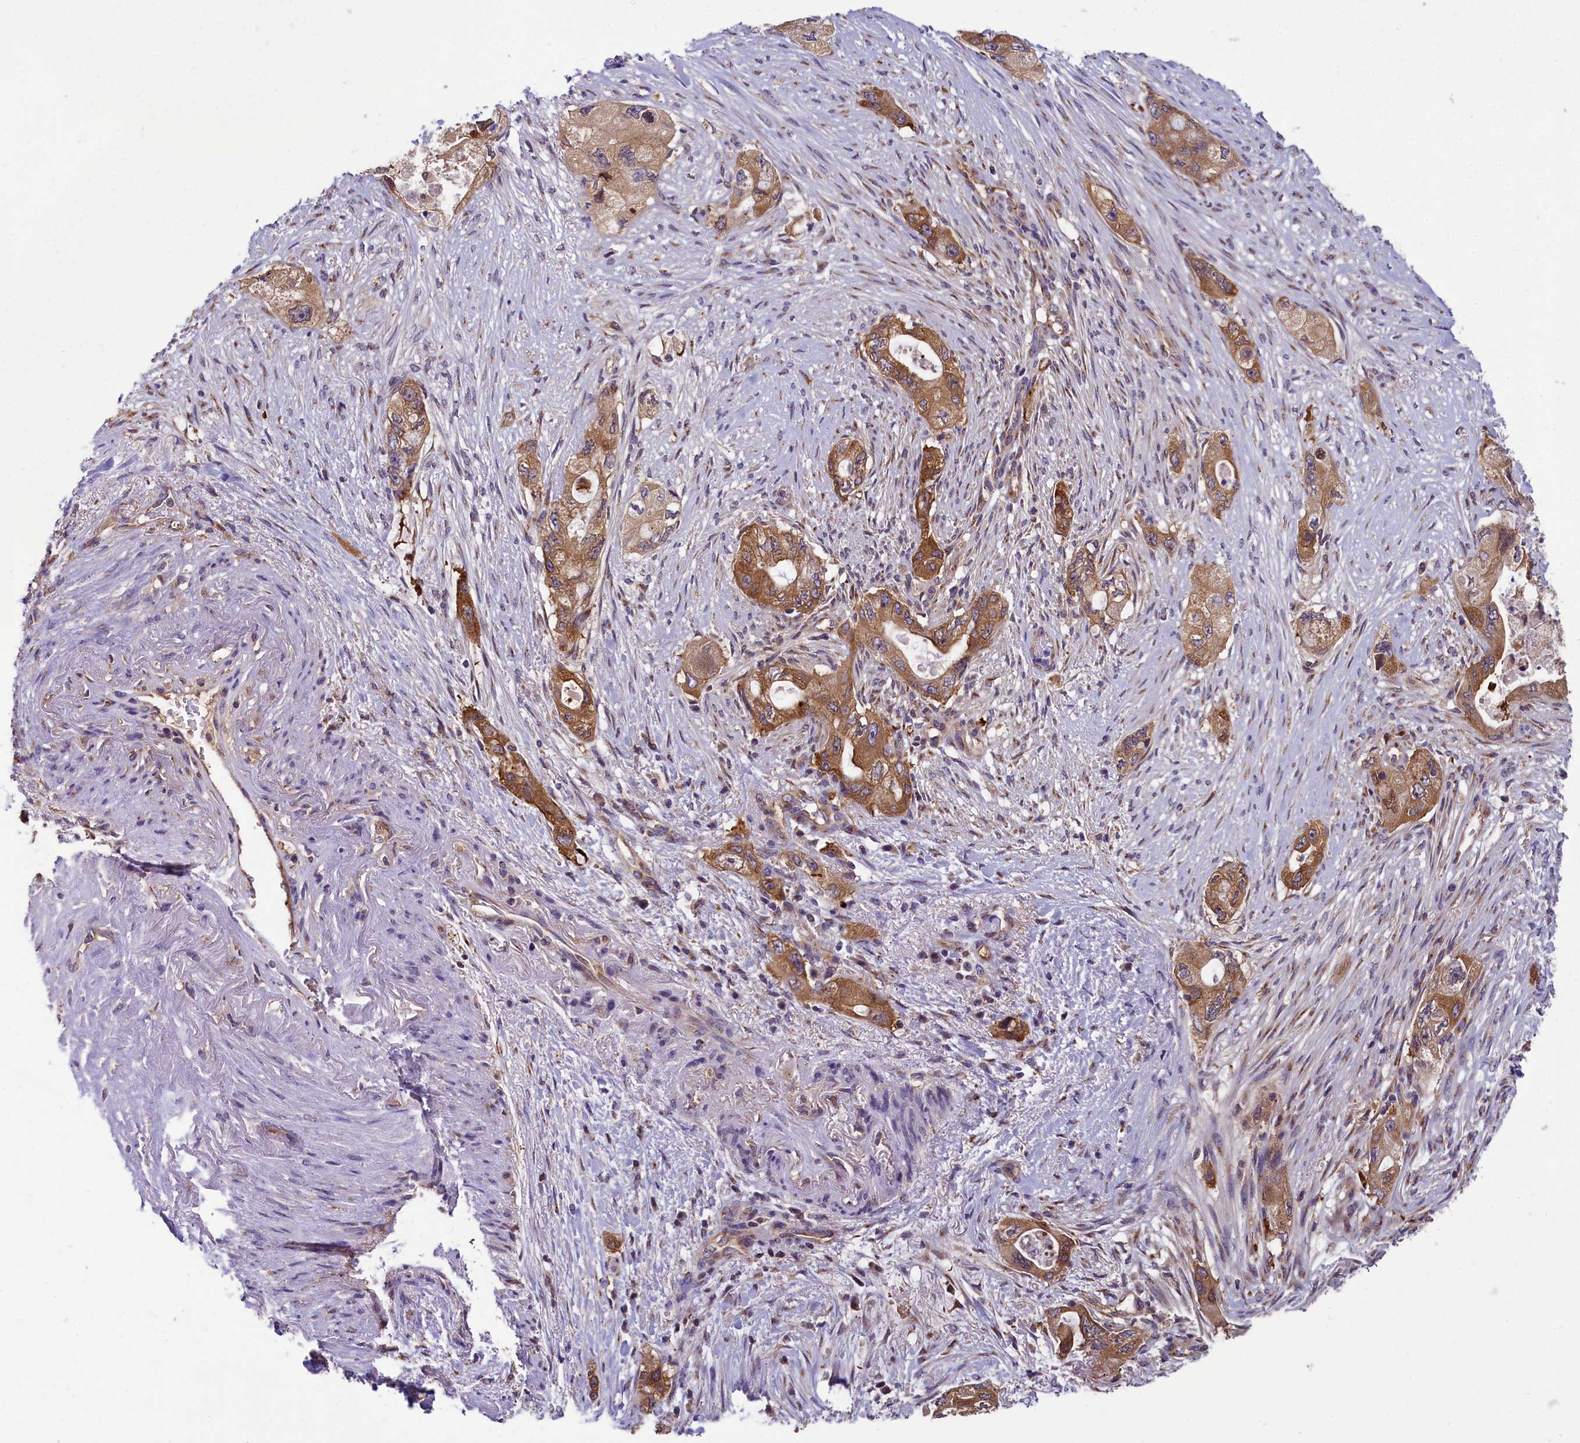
{"staining": {"intensity": "moderate", "quantity": ">75%", "location": "cytoplasmic/membranous"}, "tissue": "pancreatic cancer", "cell_type": "Tumor cells", "image_type": "cancer", "snomed": [{"axis": "morphology", "description": "Adenocarcinoma, NOS"}, {"axis": "topography", "description": "Pancreas"}], "caption": "Brown immunohistochemical staining in human pancreatic cancer (adenocarcinoma) reveals moderate cytoplasmic/membranous positivity in approximately >75% of tumor cells.", "gene": "ABCC8", "patient": {"sex": "female", "age": 73}}